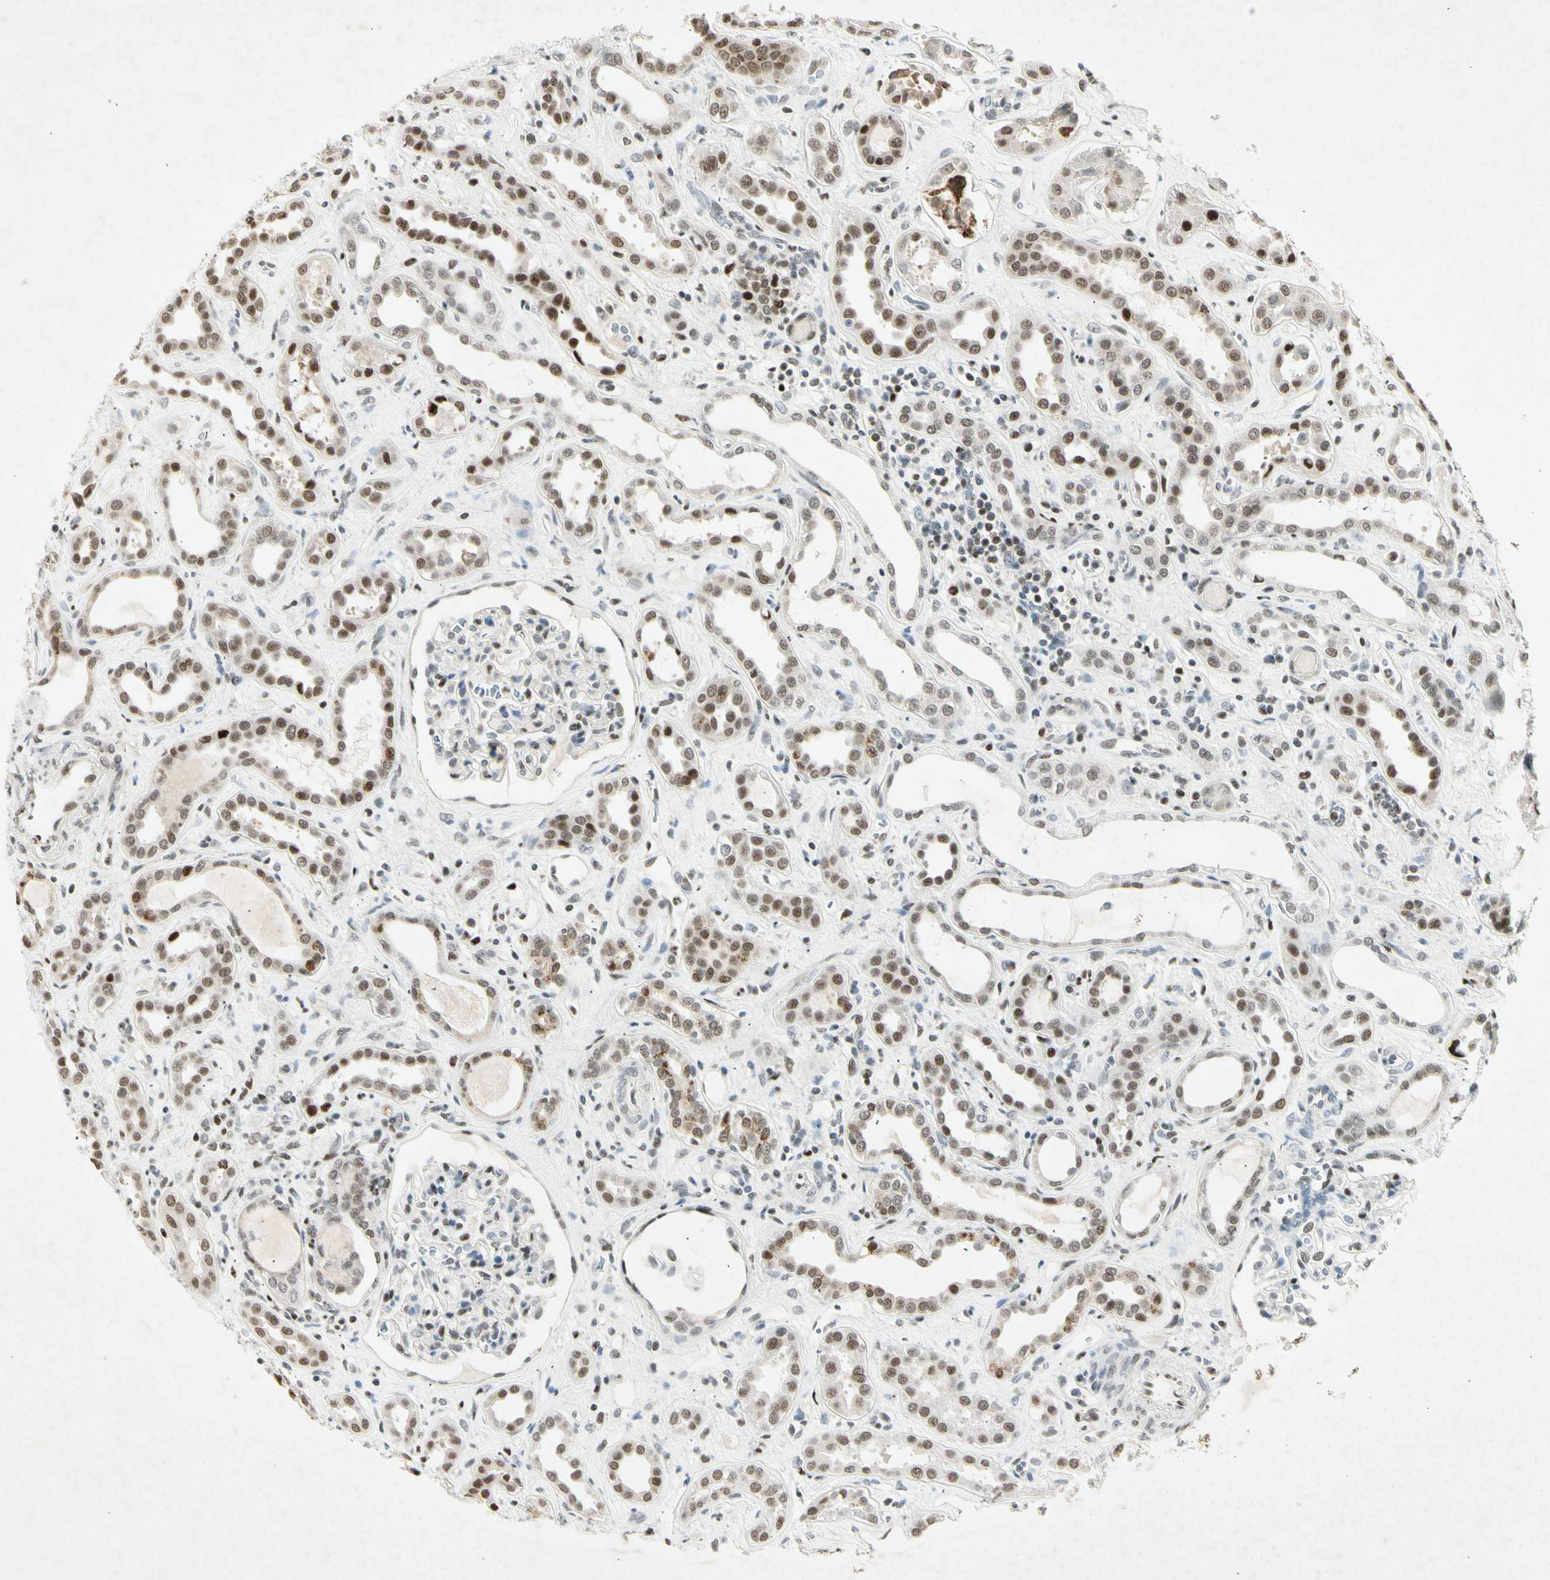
{"staining": {"intensity": "strong", "quantity": "<25%", "location": "nuclear"}, "tissue": "kidney", "cell_type": "Cells in glomeruli", "image_type": "normal", "snomed": [{"axis": "morphology", "description": "Normal tissue, NOS"}, {"axis": "topography", "description": "Kidney"}], "caption": "This histopathology image demonstrates immunohistochemistry staining of unremarkable kidney, with medium strong nuclear positivity in approximately <25% of cells in glomeruli.", "gene": "RNF43", "patient": {"sex": "male", "age": 59}}